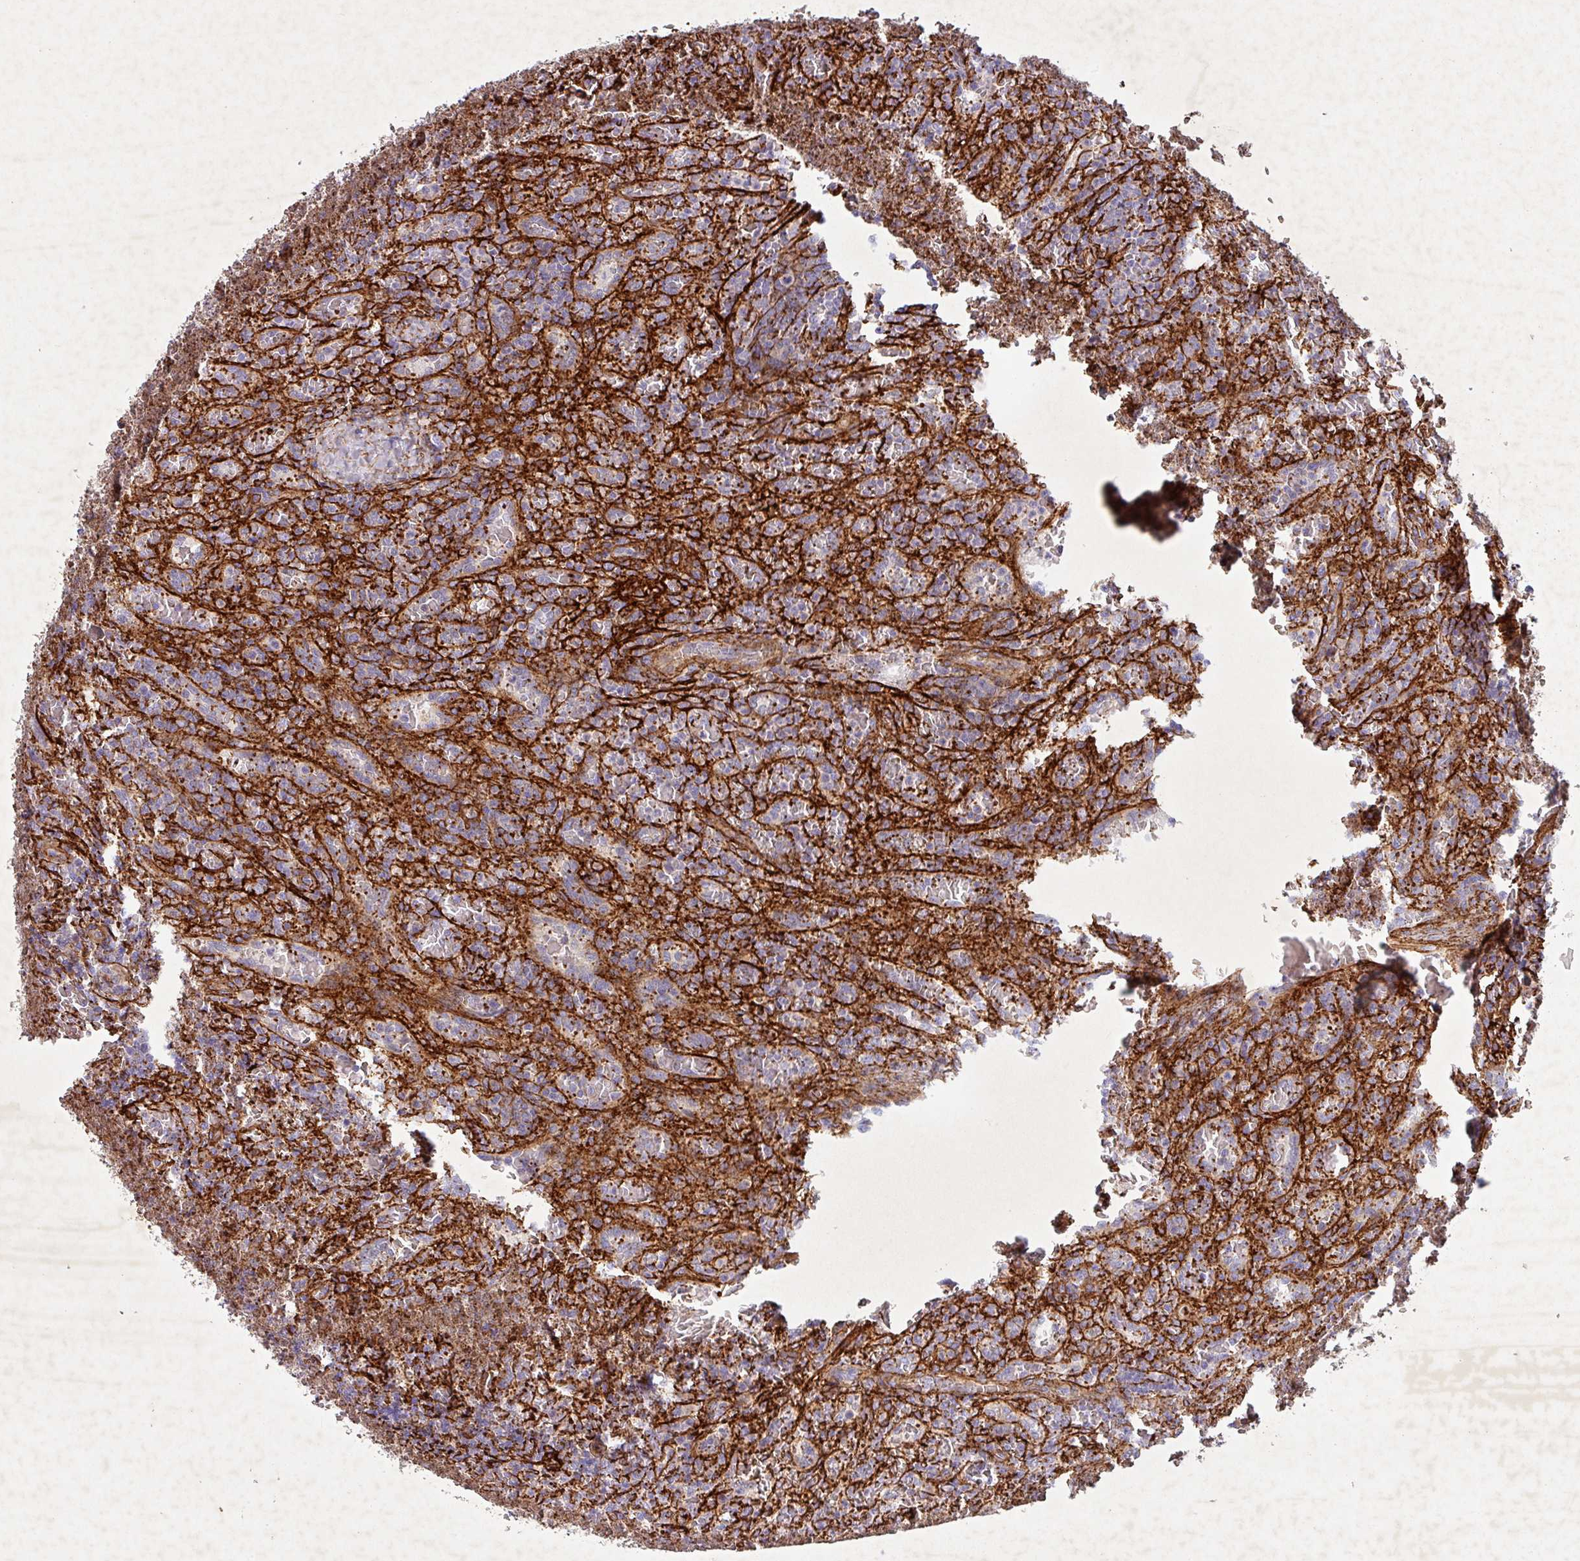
{"staining": {"intensity": "negative", "quantity": "none", "location": "none"}, "tissue": "lymphoma", "cell_type": "Tumor cells", "image_type": "cancer", "snomed": [{"axis": "morphology", "description": "Malignant lymphoma, non-Hodgkin's type, Low grade"}, {"axis": "topography", "description": "Spleen"}], "caption": "Immunohistochemistry (IHC) of human low-grade malignant lymphoma, non-Hodgkin's type displays no staining in tumor cells.", "gene": "ATP2C2", "patient": {"sex": "female", "age": 64}}